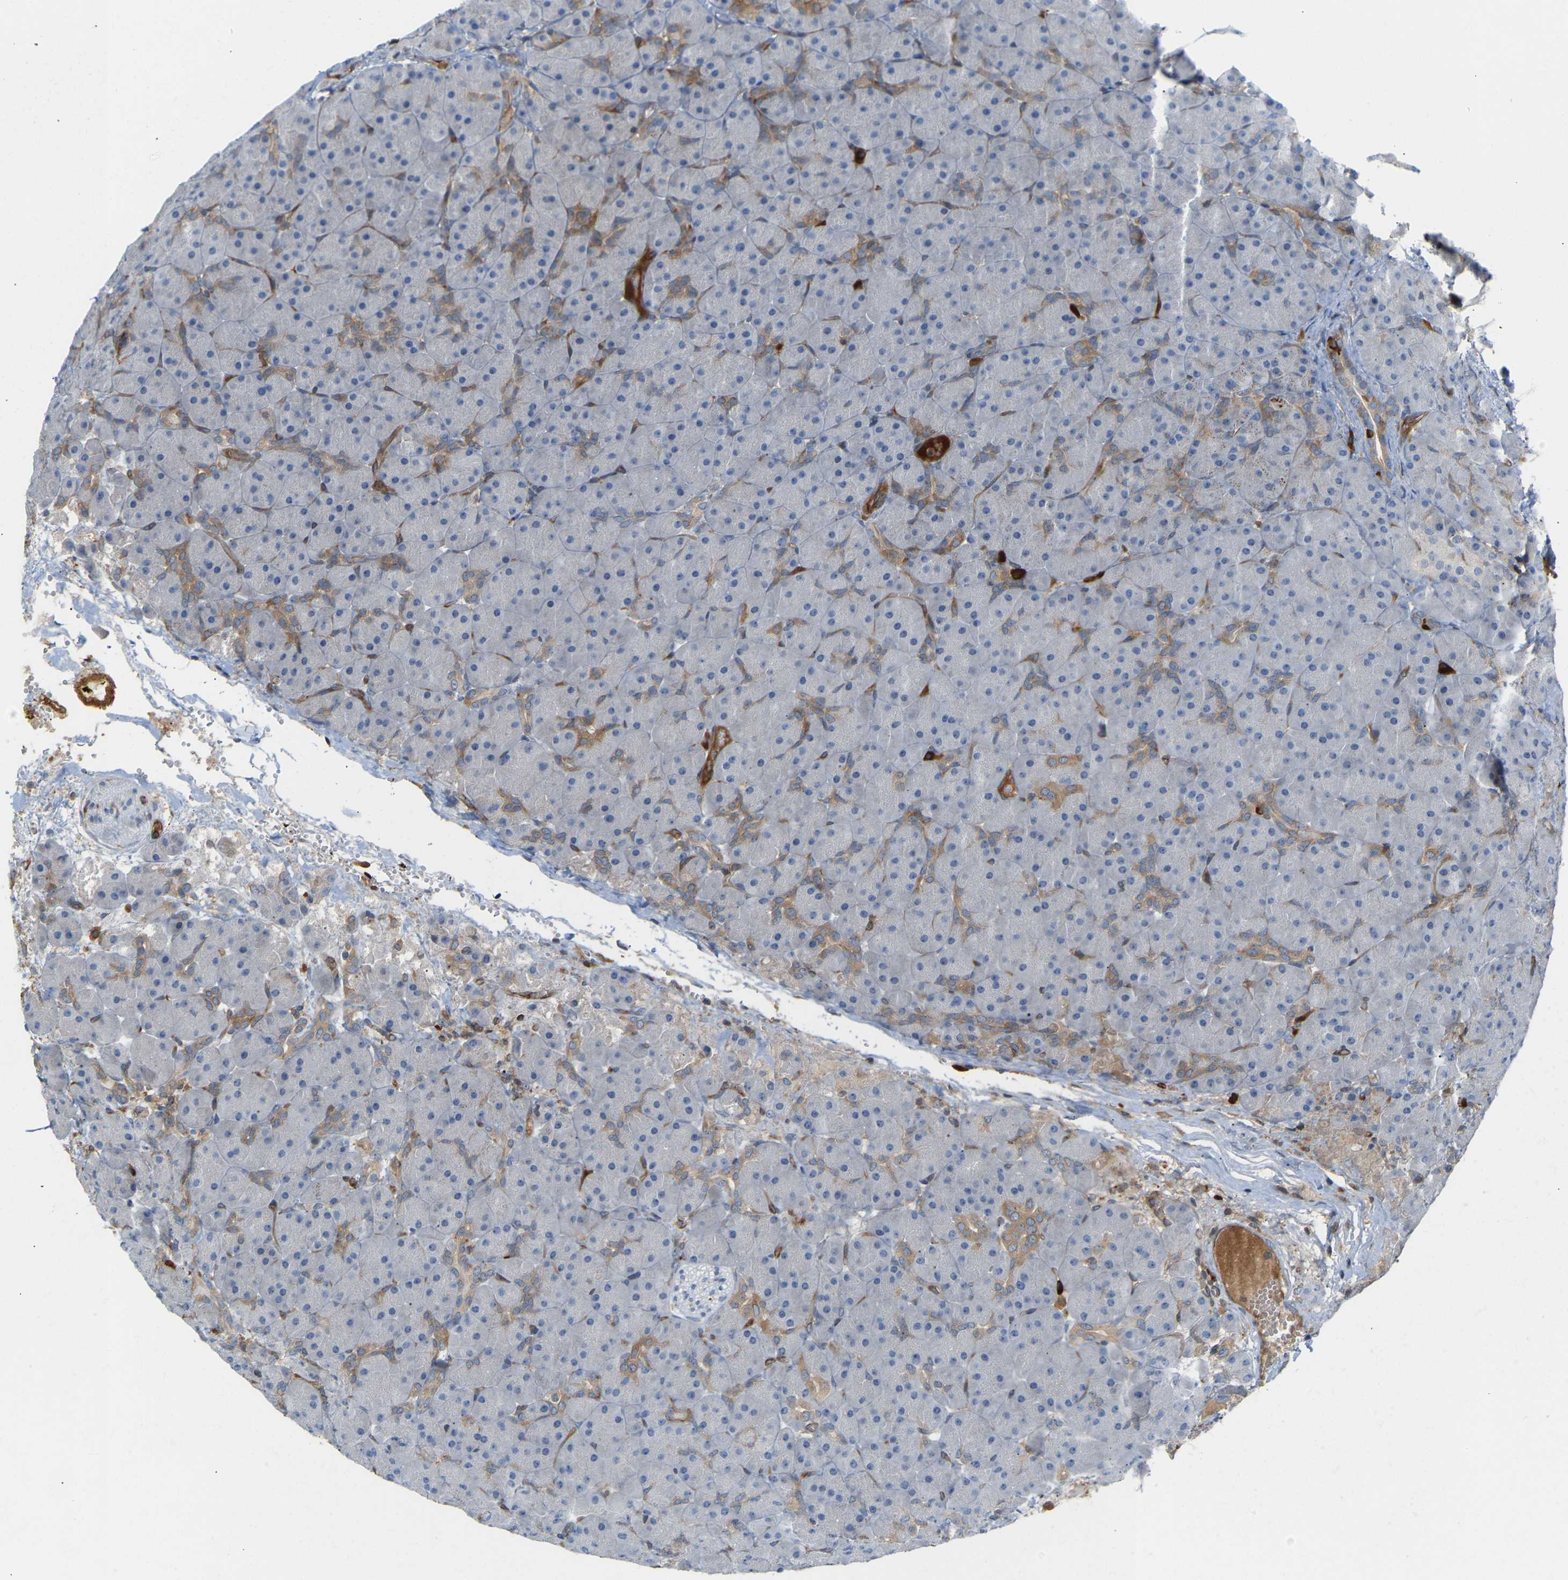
{"staining": {"intensity": "weak", "quantity": "<25%", "location": "cytoplasmic/membranous"}, "tissue": "pancreas", "cell_type": "Exocrine glandular cells", "image_type": "normal", "snomed": [{"axis": "morphology", "description": "Normal tissue, NOS"}, {"axis": "topography", "description": "Pancreas"}], "caption": "The histopathology image demonstrates no staining of exocrine glandular cells in benign pancreas.", "gene": "PLCG2", "patient": {"sex": "male", "age": 66}}